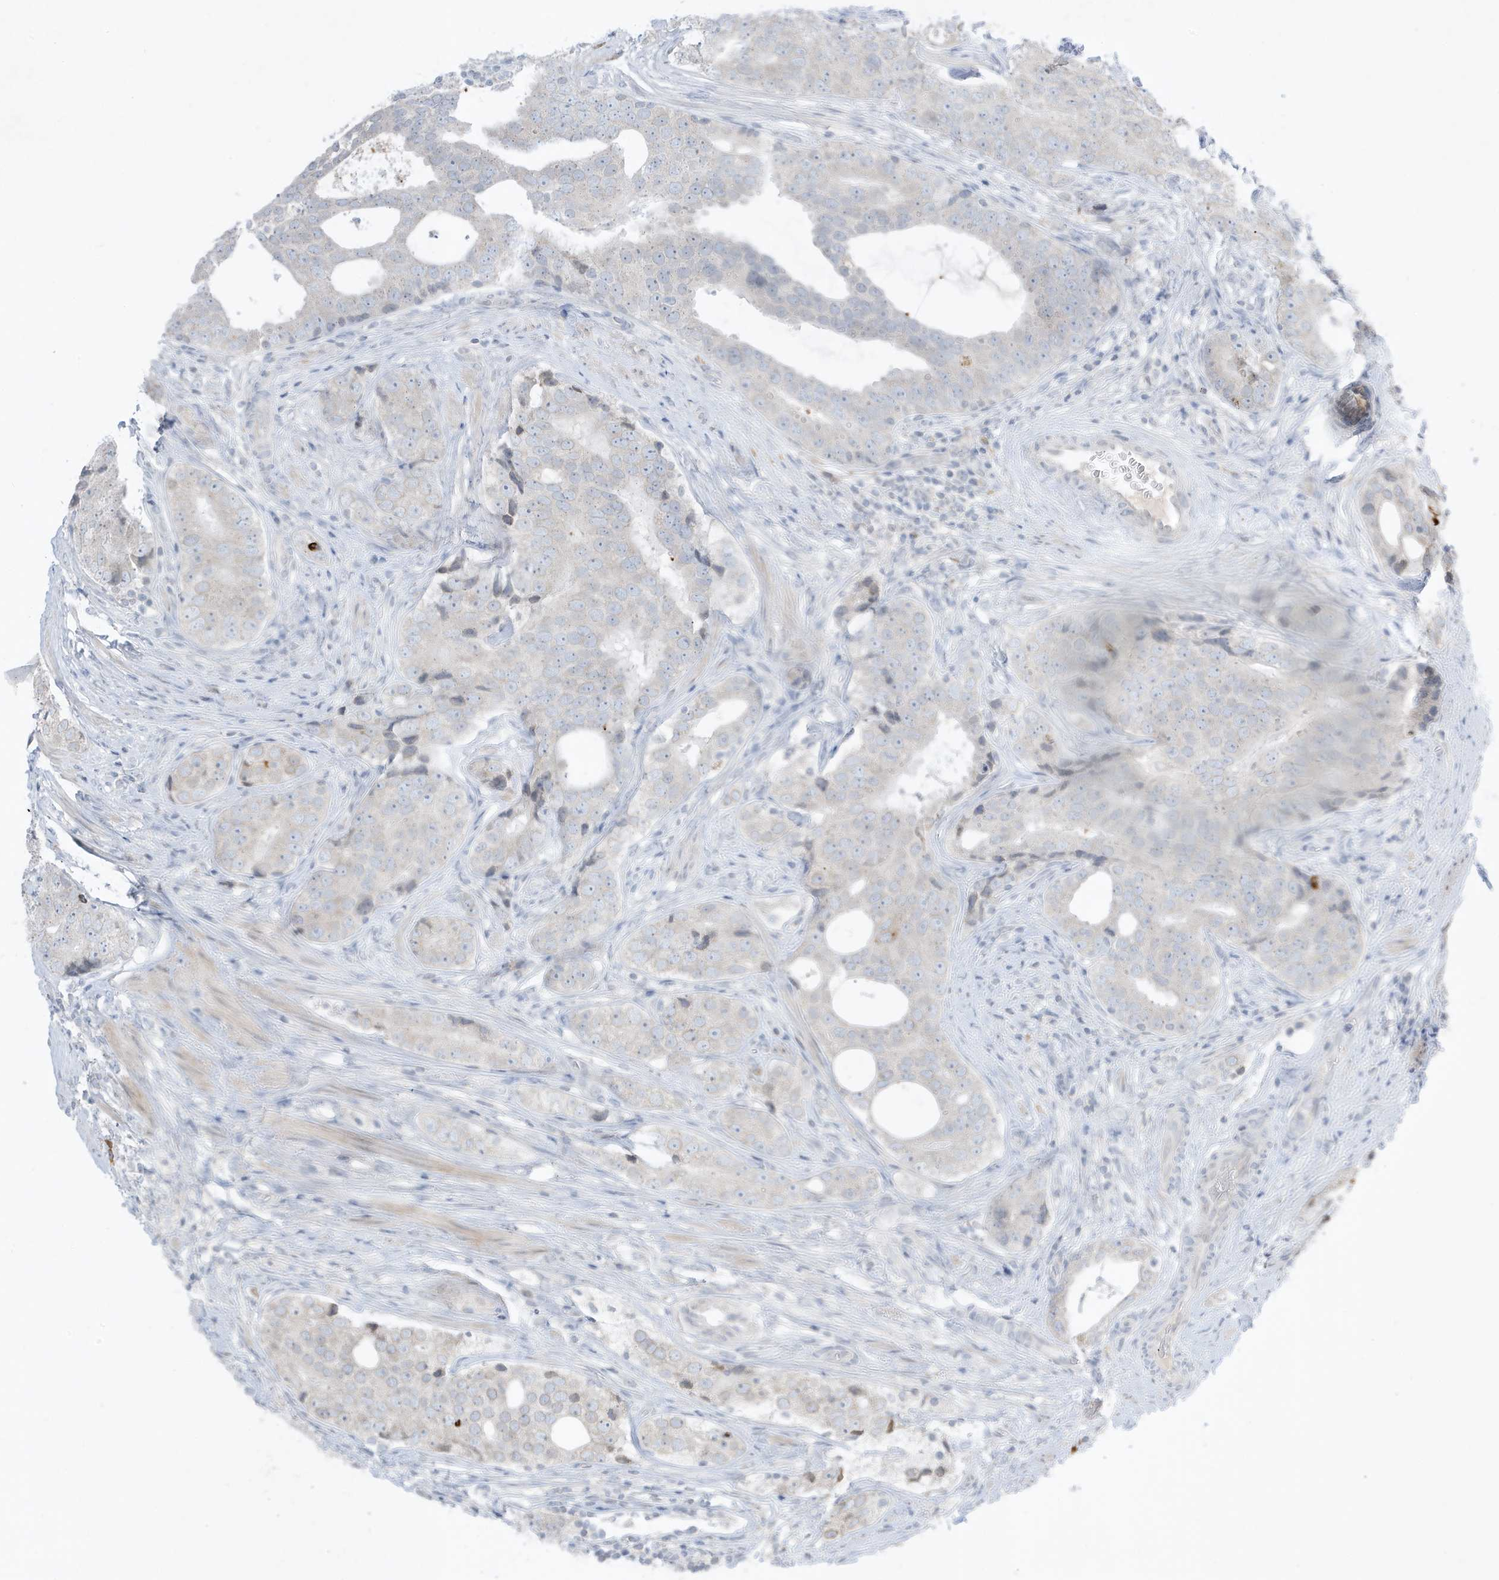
{"staining": {"intensity": "negative", "quantity": "none", "location": "none"}, "tissue": "prostate cancer", "cell_type": "Tumor cells", "image_type": "cancer", "snomed": [{"axis": "morphology", "description": "Adenocarcinoma, High grade"}, {"axis": "topography", "description": "Prostate"}], "caption": "An image of prostate adenocarcinoma (high-grade) stained for a protein demonstrates no brown staining in tumor cells.", "gene": "FNDC1", "patient": {"sex": "male", "age": 56}}